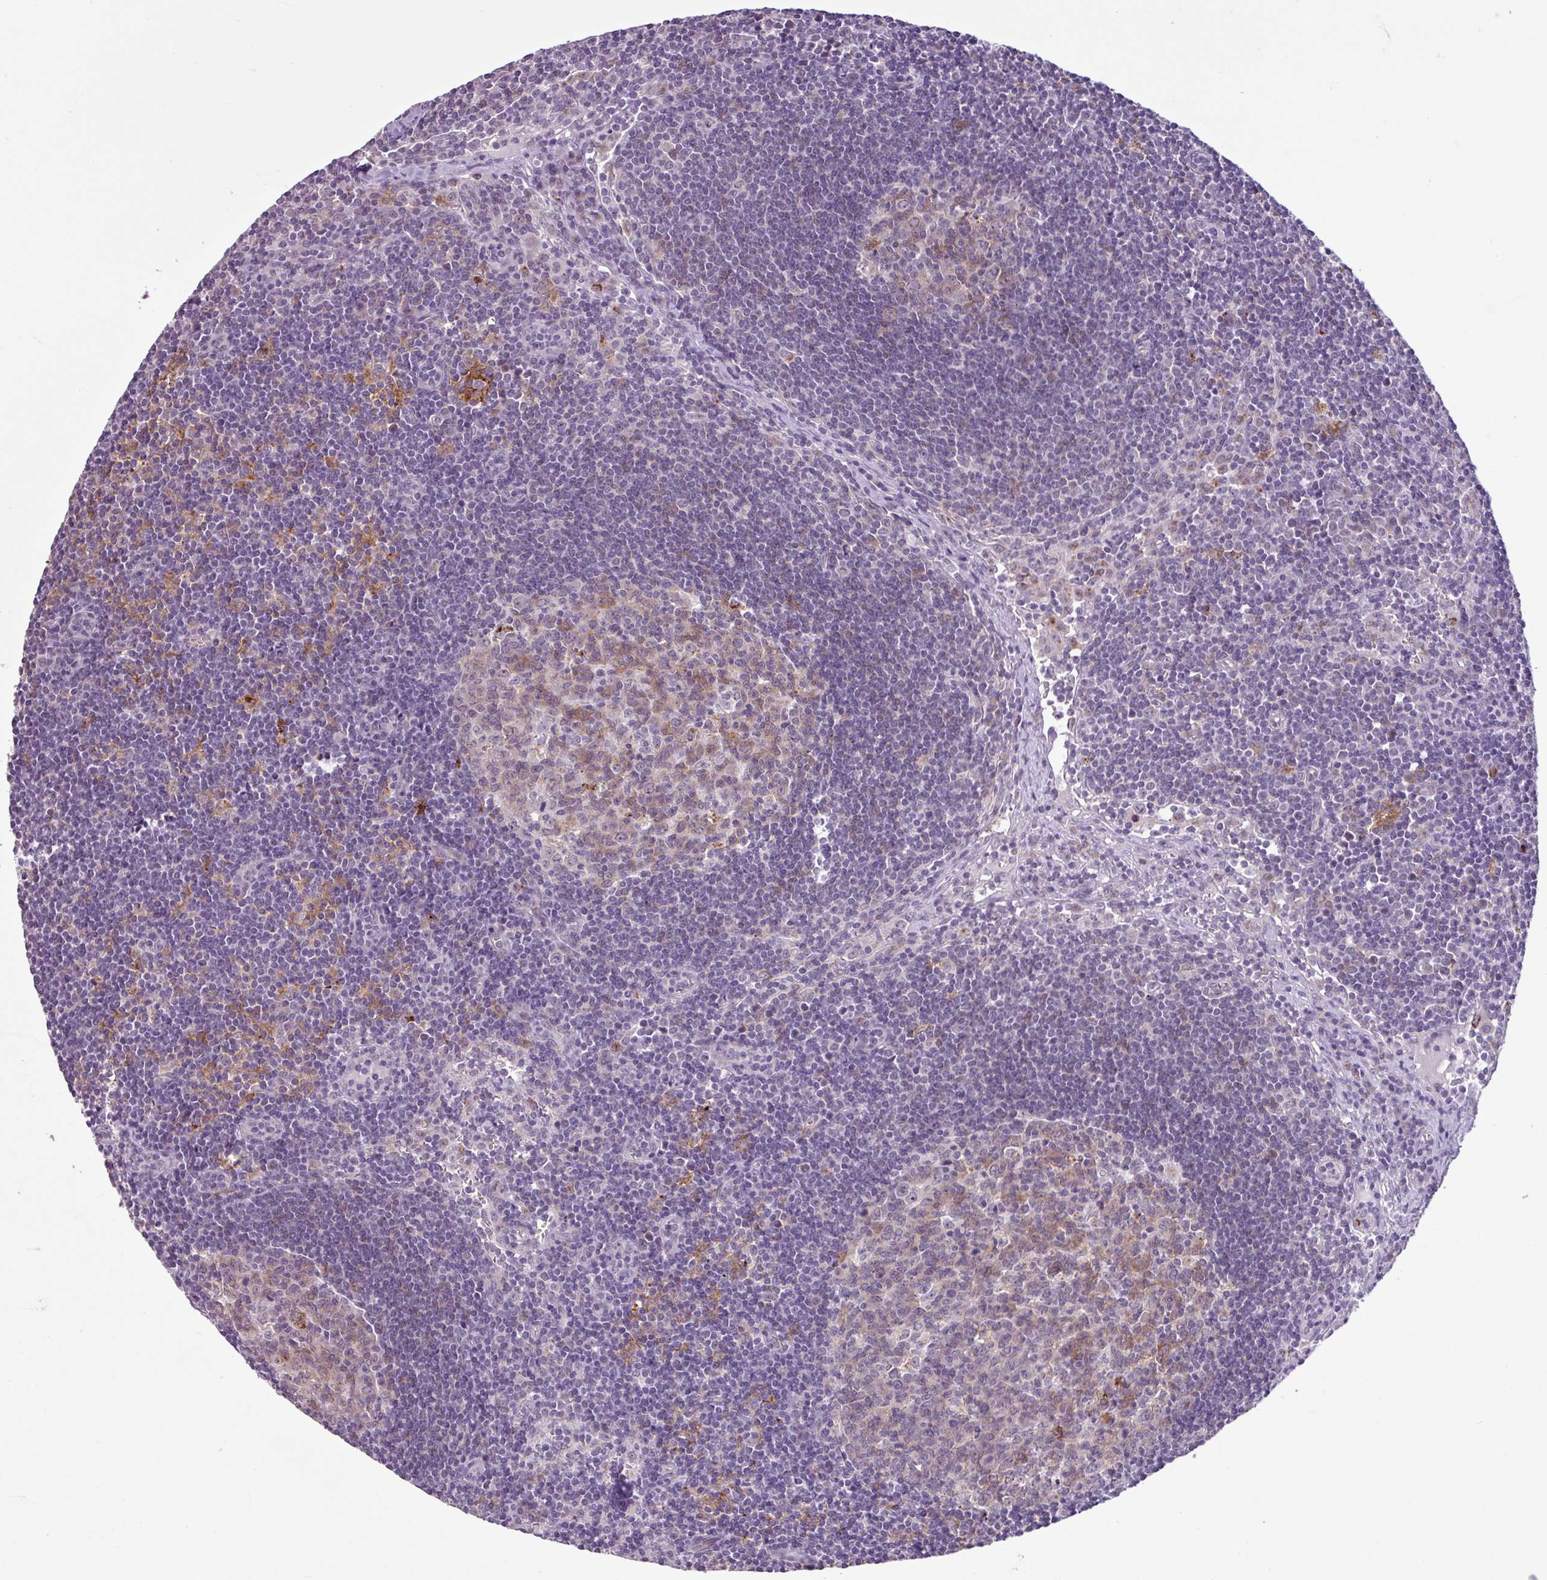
{"staining": {"intensity": "weak", "quantity": "25%-75%", "location": "cytoplasmic/membranous"}, "tissue": "lymph node", "cell_type": "Germinal center cells", "image_type": "normal", "snomed": [{"axis": "morphology", "description": "Normal tissue, NOS"}, {"axis": "topography", "description": "Lymph node"}], "caption": "Immunohistochemical staining of benign lymph node displays 25%-75% levels of weak cytoplasmic/membranous protein expression in approximately 25%-75% of germinal center cells. (DAB (3,3'-diaminobenzidine) = brown stain, brightfield microscopy at high magnification).", "gene": "C9orf24", "patient": {"sex": "female", "age": 29}}